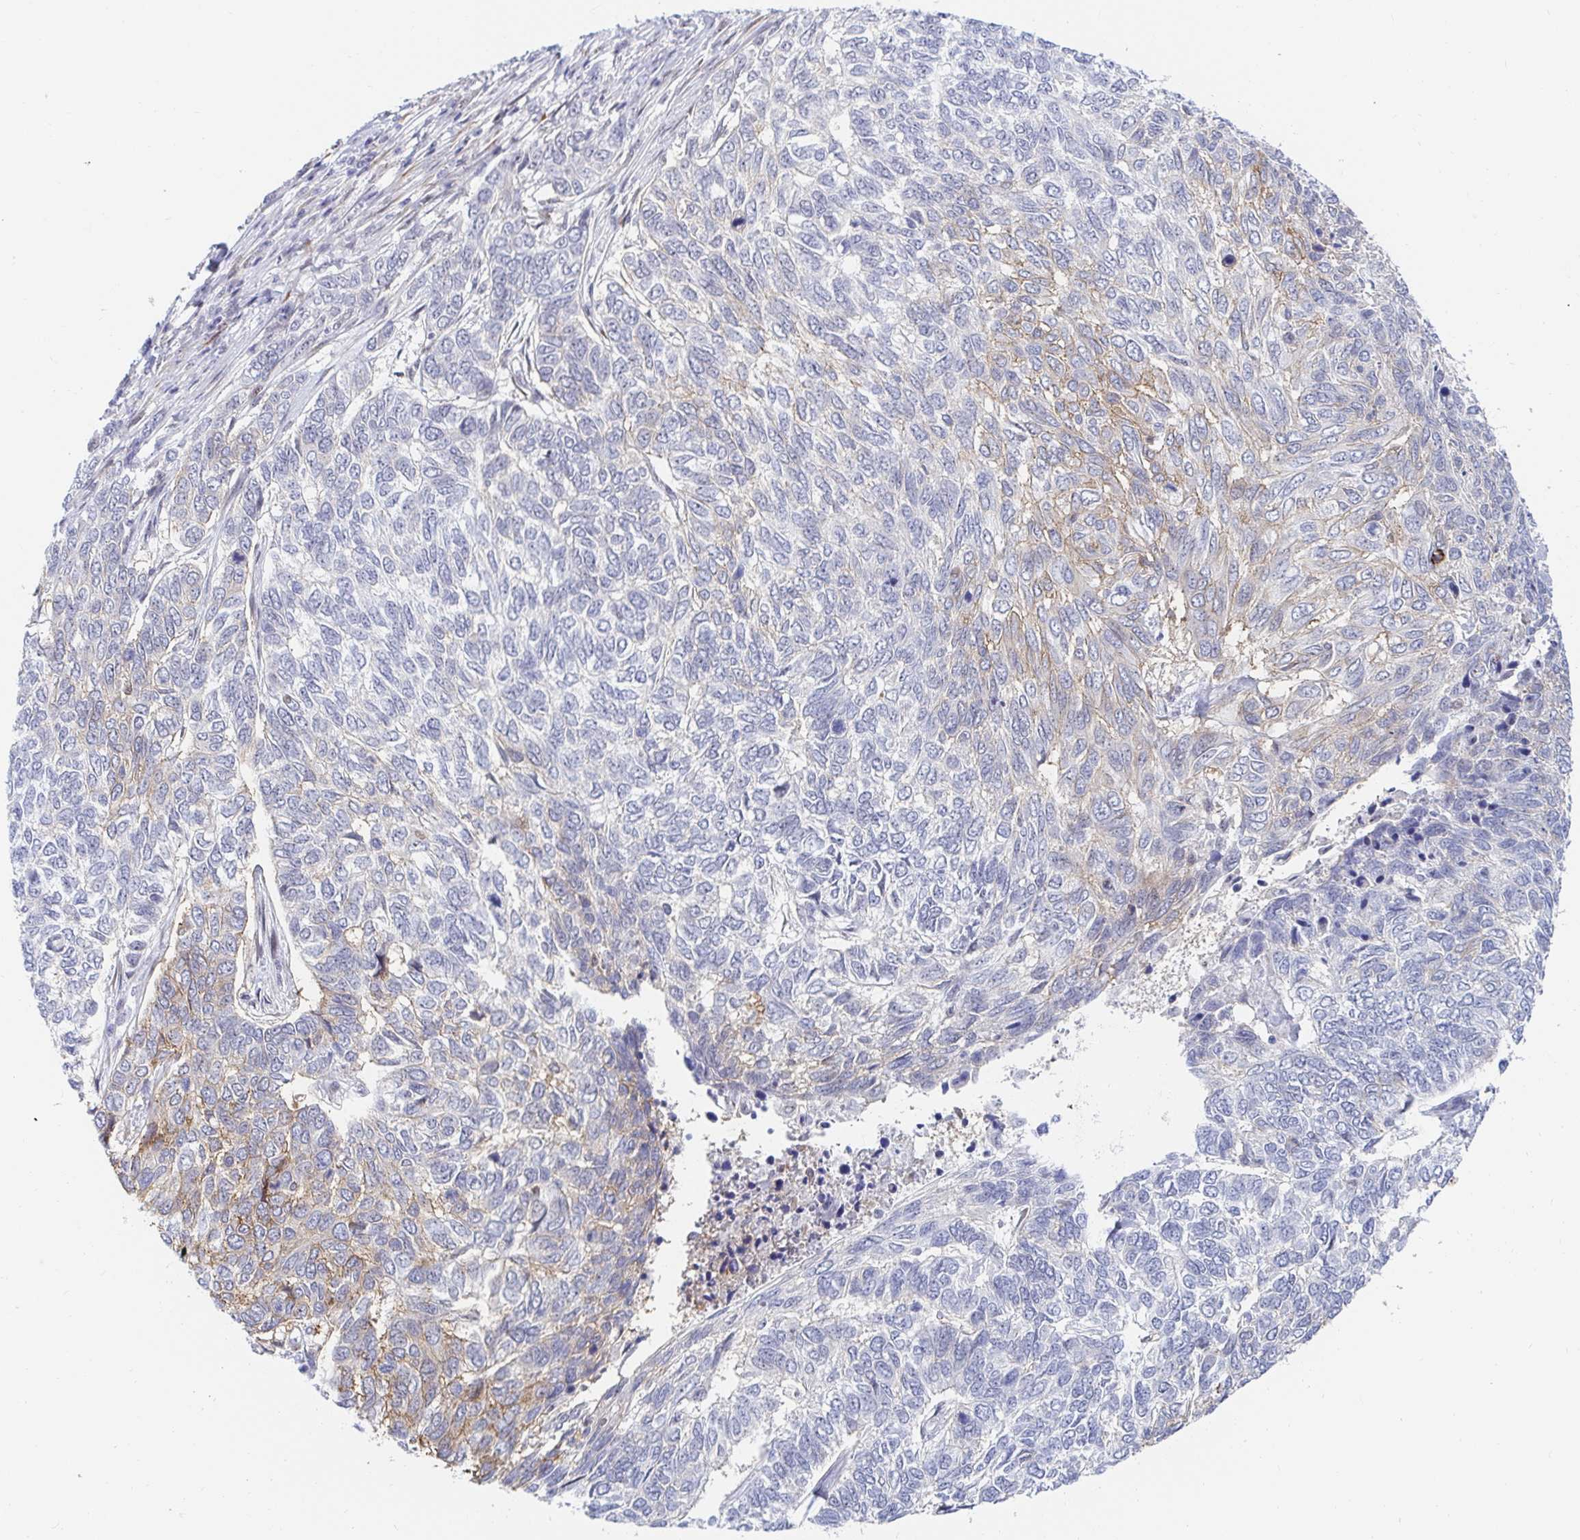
{"staining": {"intensity": "weak", "quantity": "<25%", "location": "cytoplasmic/membranous"}, "tissue": "skin cancer", "cell_type": "Tumor cells", "image_type": "cancer", "snomed": [{"axis": "morphology", "description": "Basal cell carcinoma"}, {"axis": "topography", "description": "Skin"}], "caption": "Tumor cells show no significant positivity in basal cell carcinoma (skin).", "gene": "COL28A1", "patient": {"sex": "female", "age": 65}}